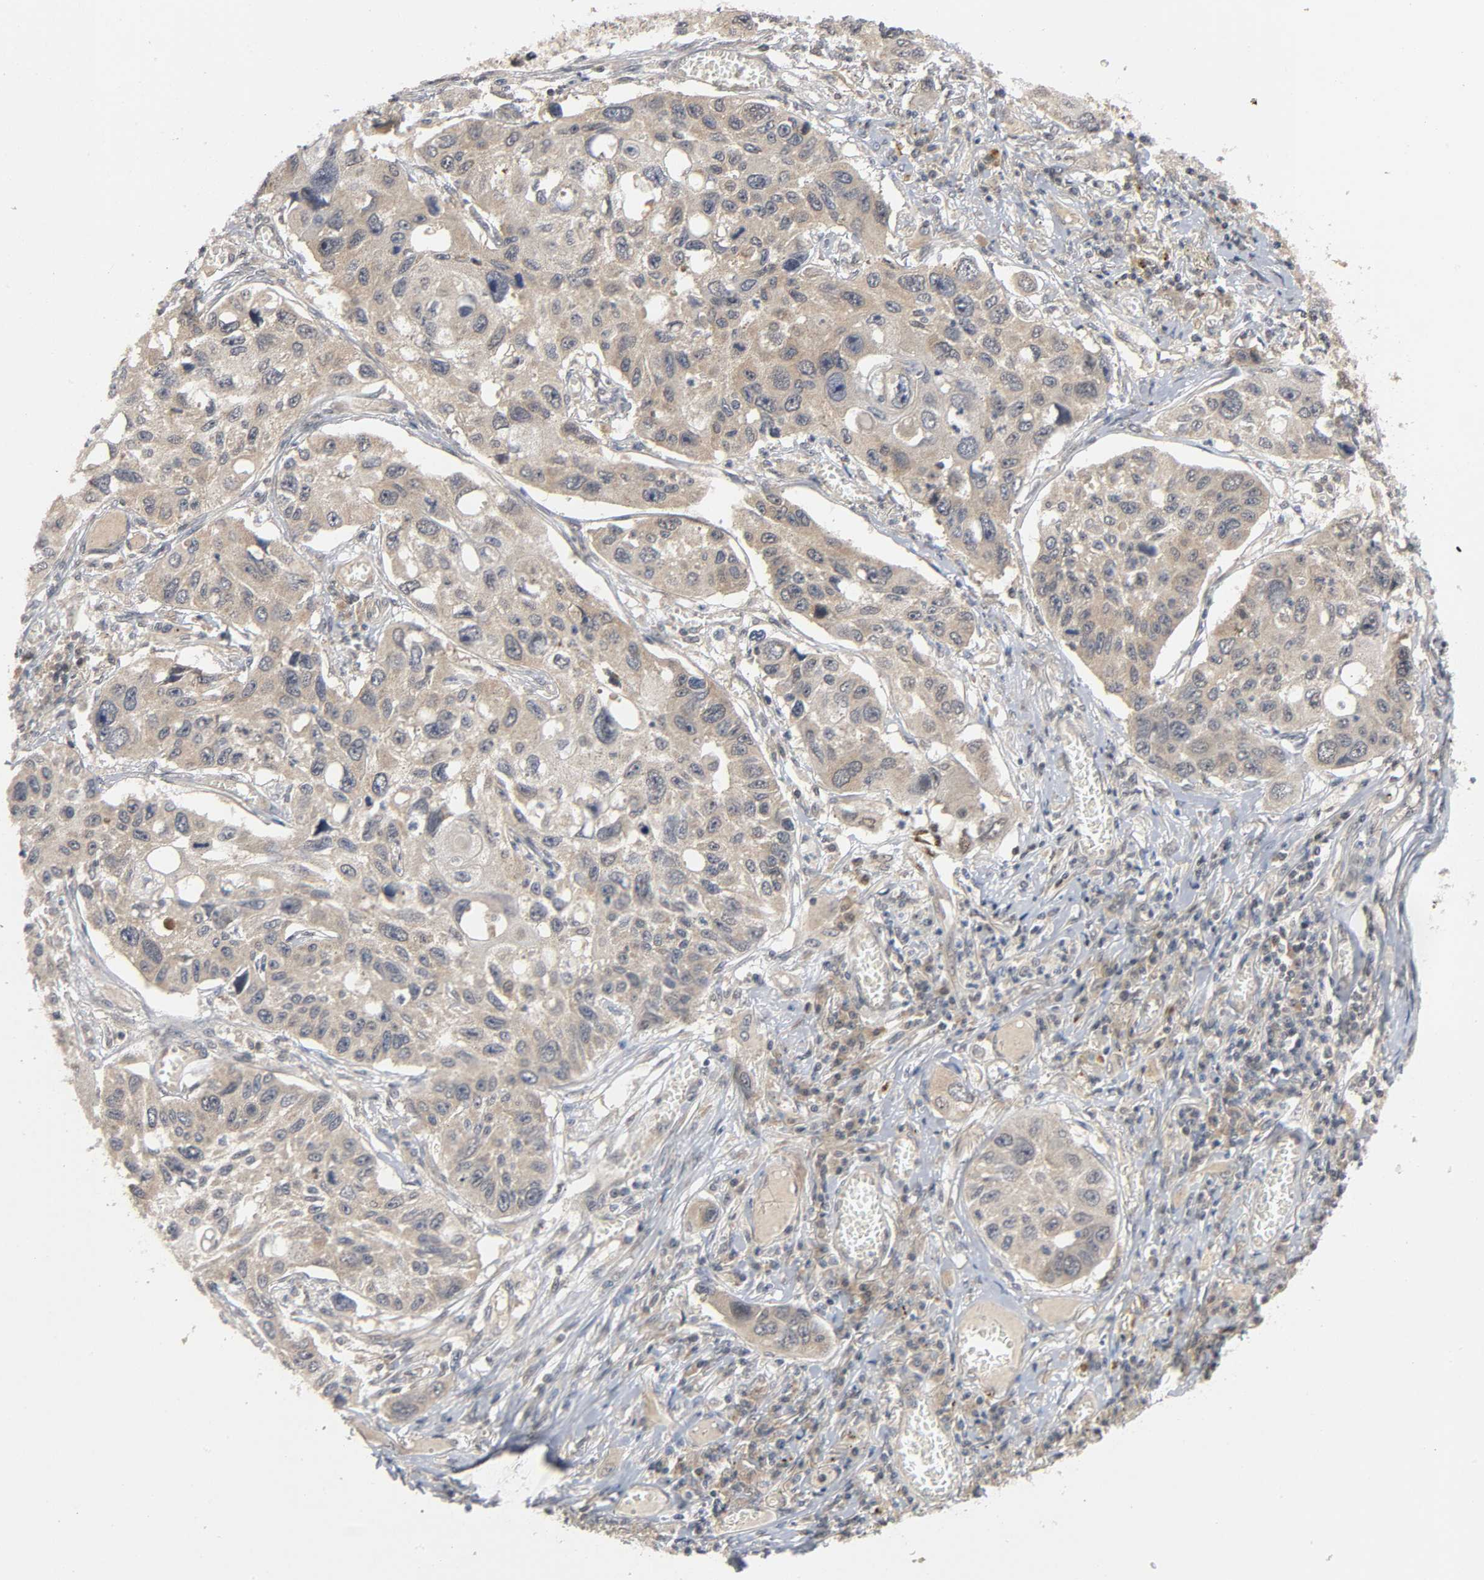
{"staining": {"intensity": "moderate", "quantity": ">75%", "location": "cytoplasmic/membranous"}, "tissue": "lung cancer", "cell_type": "Tumor cells", "image_type": "cancer", "snomed": [{"axis": "morphology", "description": "Squamous cell carcinoma, NOS"}, {"axis": "topography", "description": "Lung"}], "caption": "IHC (DAB (3,3'-diaminobenzidine)) staining of human lung cancer (squamous cell carcinoma) reveals moderate cytoplasmic/membranous protein staining in about >75% of tumor cells. (DAB IHC with brightfield microscopy, high magnification).", "gene": "MAPK8", "patient": {"sex": "male", "age": 71}}